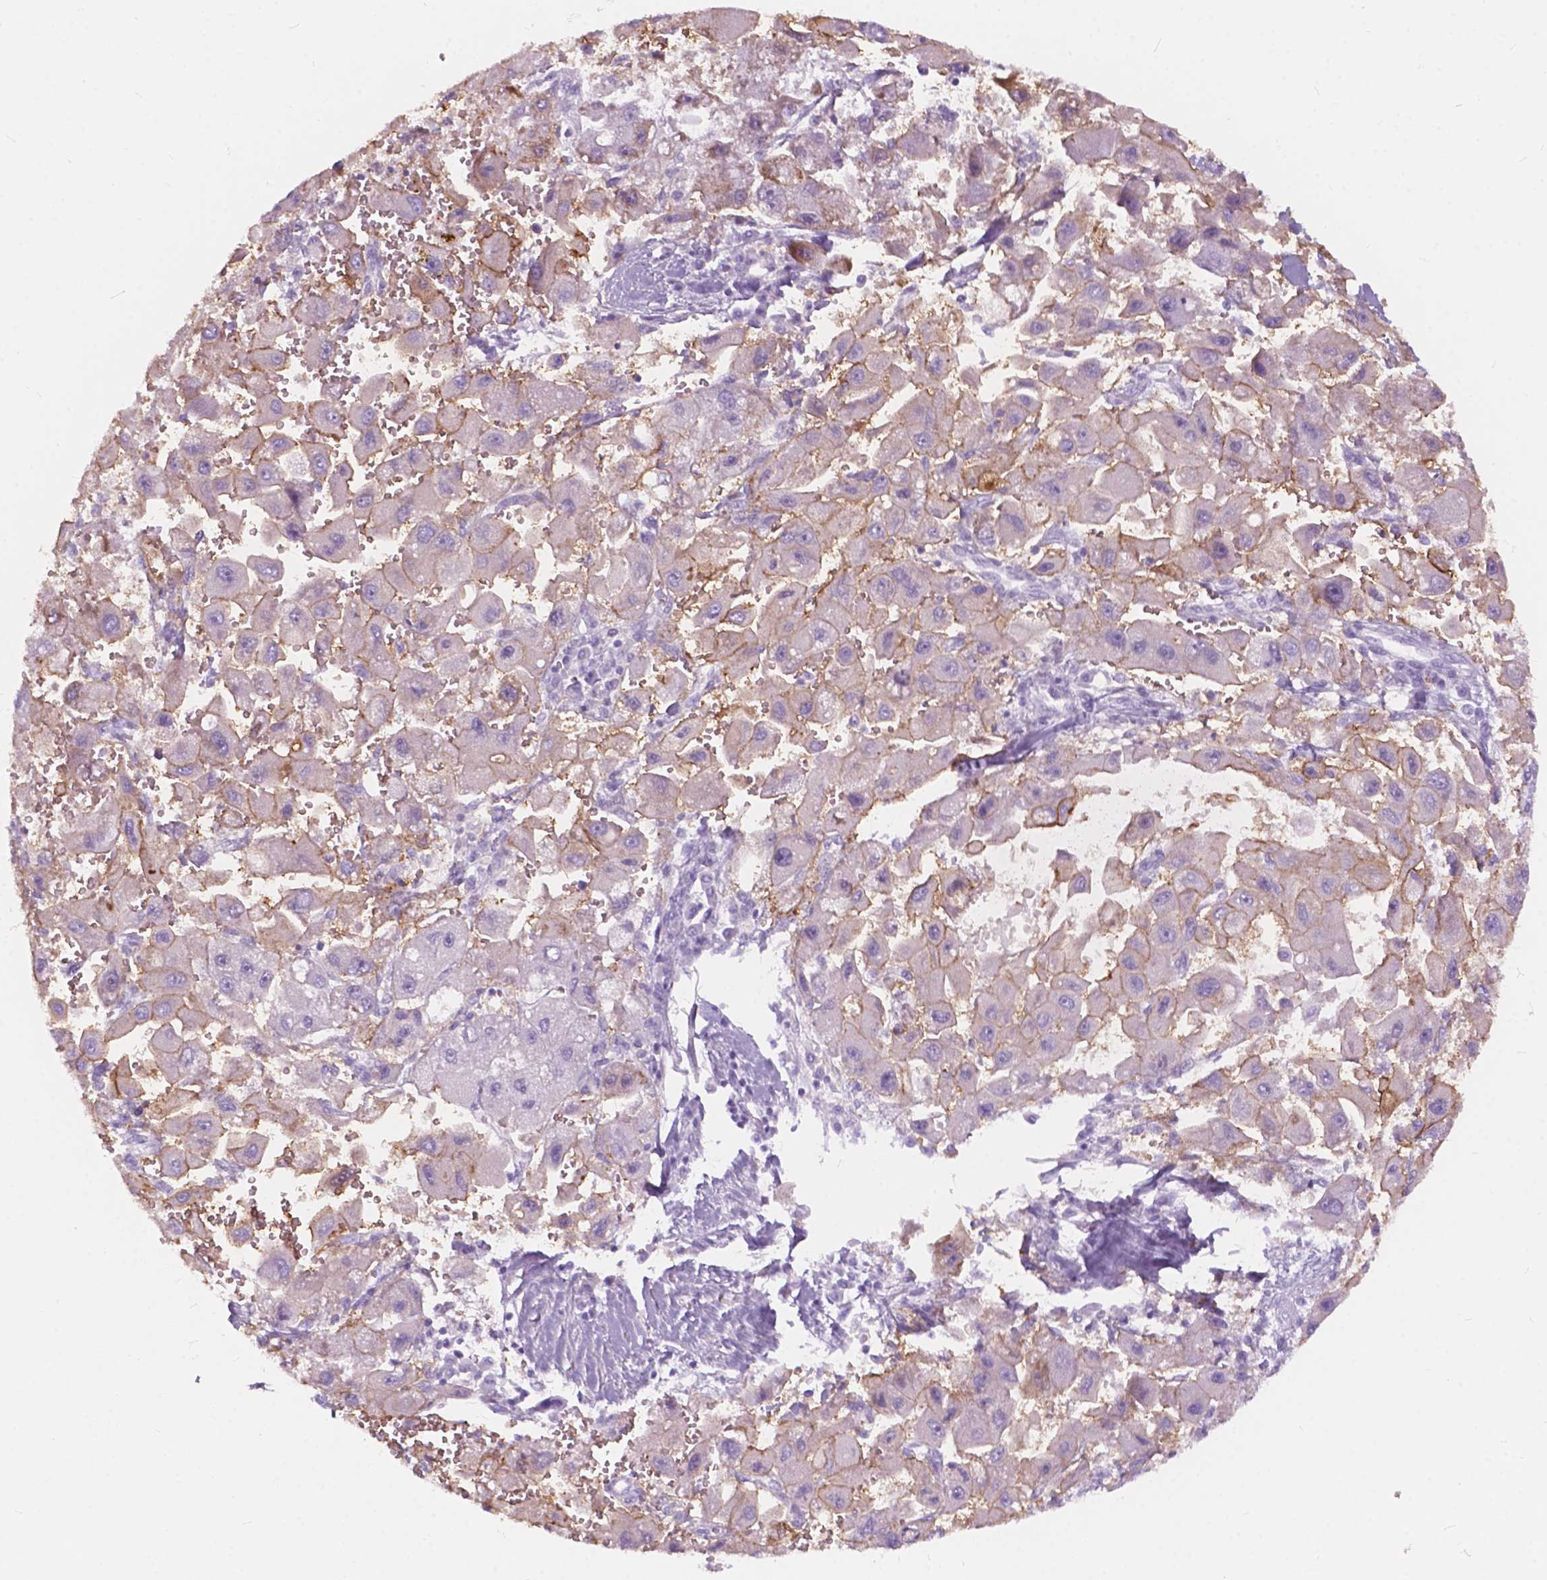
{"staining": {"intensity": "negative", "quantity": "none", "location": "none"}, "tissue": "liver cancer", "cell_type": "Tumor cells", "image_type": "cancer", "snomed": [{"axis": "morphology", "description": "Carcinoma, Hepatocellular, NOS"}, {"axis": "topography", "description": "Liver"}], "caption": "Tumor cells show no significant positivity in hepatocellular carcinoma (liver).", "gene": "FXYD2", "patient": {"sex": "male", "age": 24}}